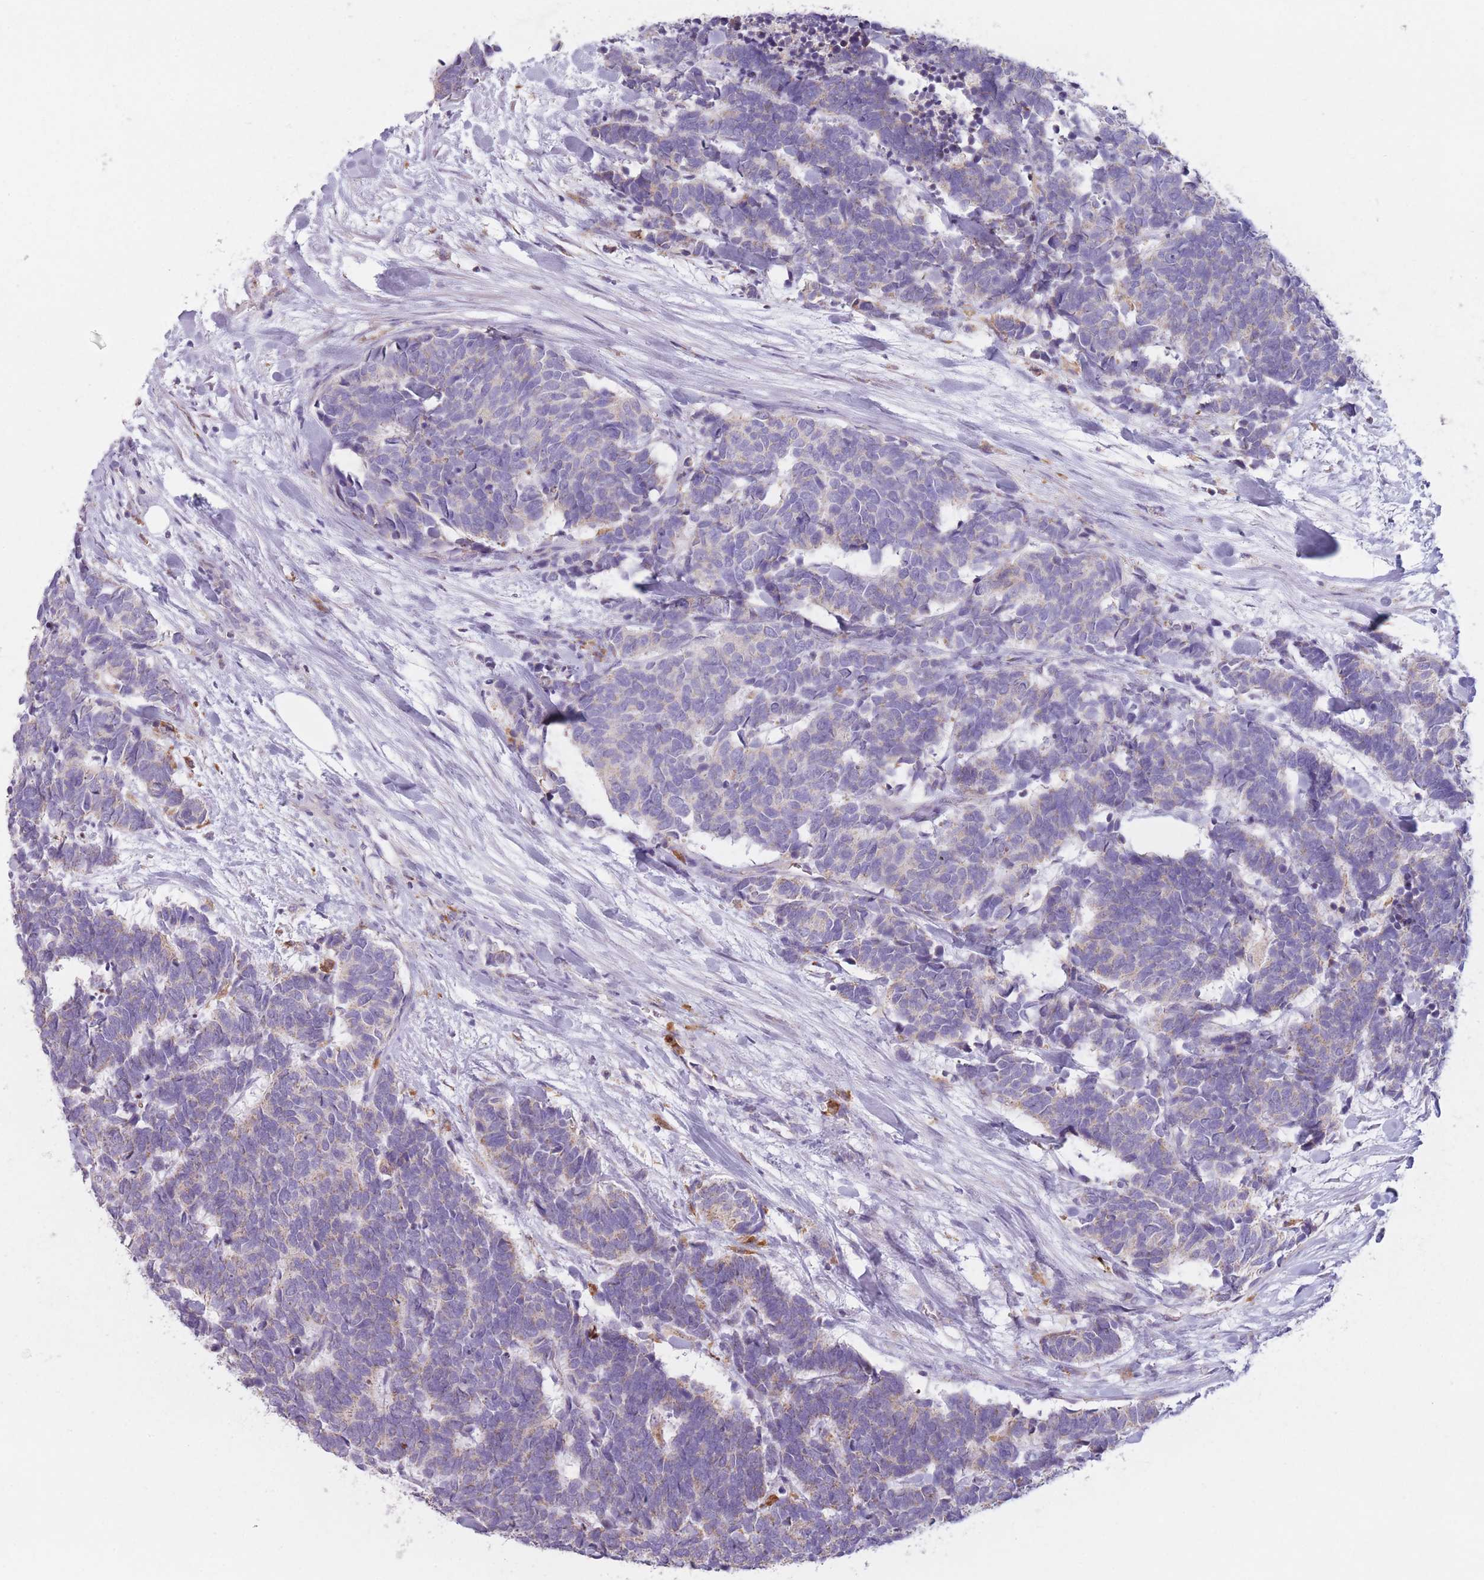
{"staining": {"intensity": "weak", "quantity": "<25%", "location": "cytoplasmic/membranous"}, "tissue": "carcinoid", "cell_type": "Tumor cells", "image_type": "cancer", "snomed": [{"axis": "morphology", "description": "Carcinoma, NOS"}, {"axis": "morphology", "description": "Carcinoid, malignant, NOS"}, {"axis": "topography", "description": "Urinary bladder"}], "caption": "Human carcinoid (malignant) stained for a protein using immunohistochemistry (IHC) exhibits no staining in tumor cells.", "gene": "PRAM1", "patient": {"sex": "male", "age": 57}}